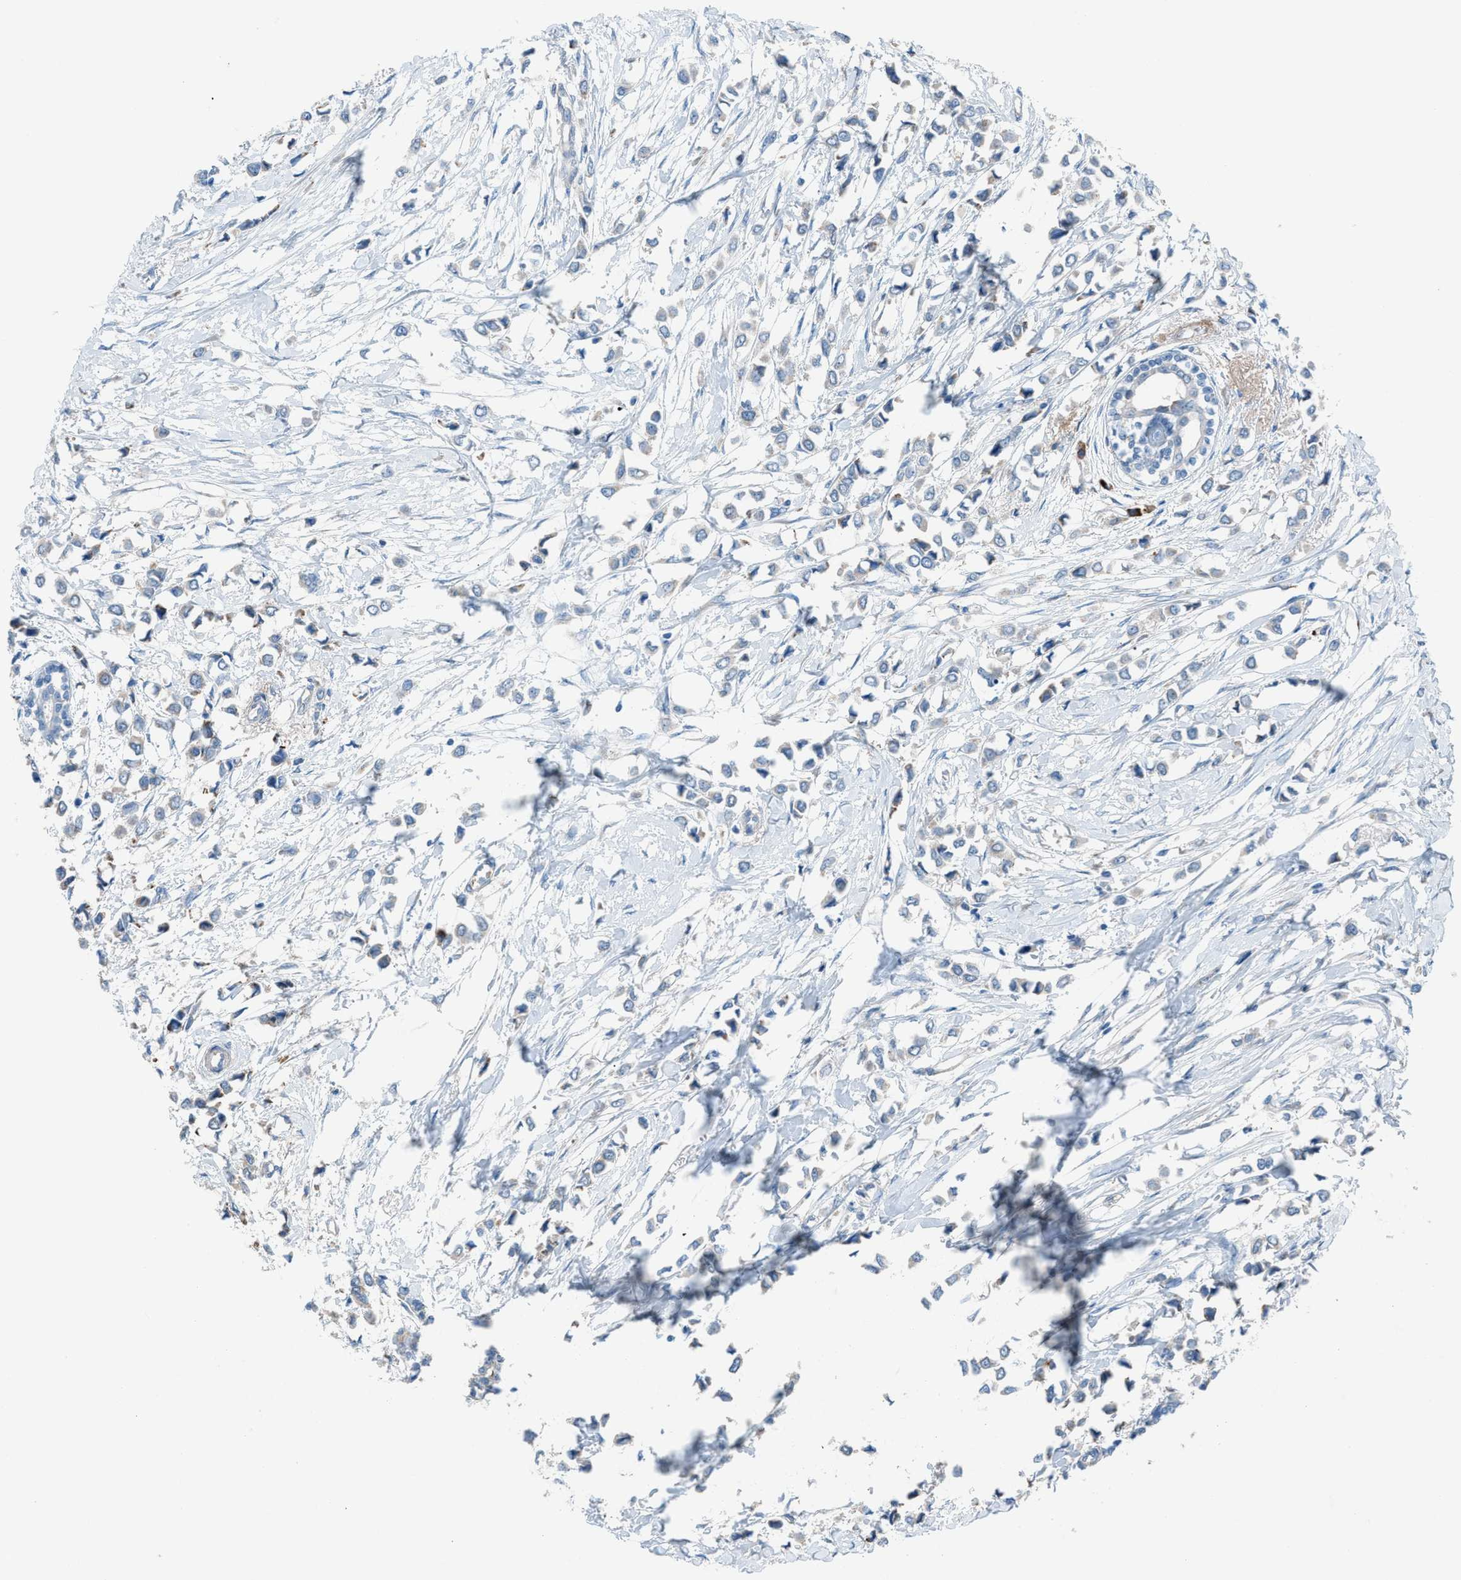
{"staining": {"intensity": "weak", "quantity": "<25%", "location": "cytoplasmic/membranous"}, "tissue": "breast cancer", "cell_type": "Tumor cells", "image_type": "cancer", "snomed": [{"axis": "morphology", "description": "Lobular carcinoma"}, {"axis": "topography", "description": "Breast"}], "caption": "Immunohistochemistry of breast cancer shows no expression in tumor cells. (IHC, brightfield microscopy, high magnification).", "gene": "HEG1", "patient": {"sex": "female", "age": 51}}